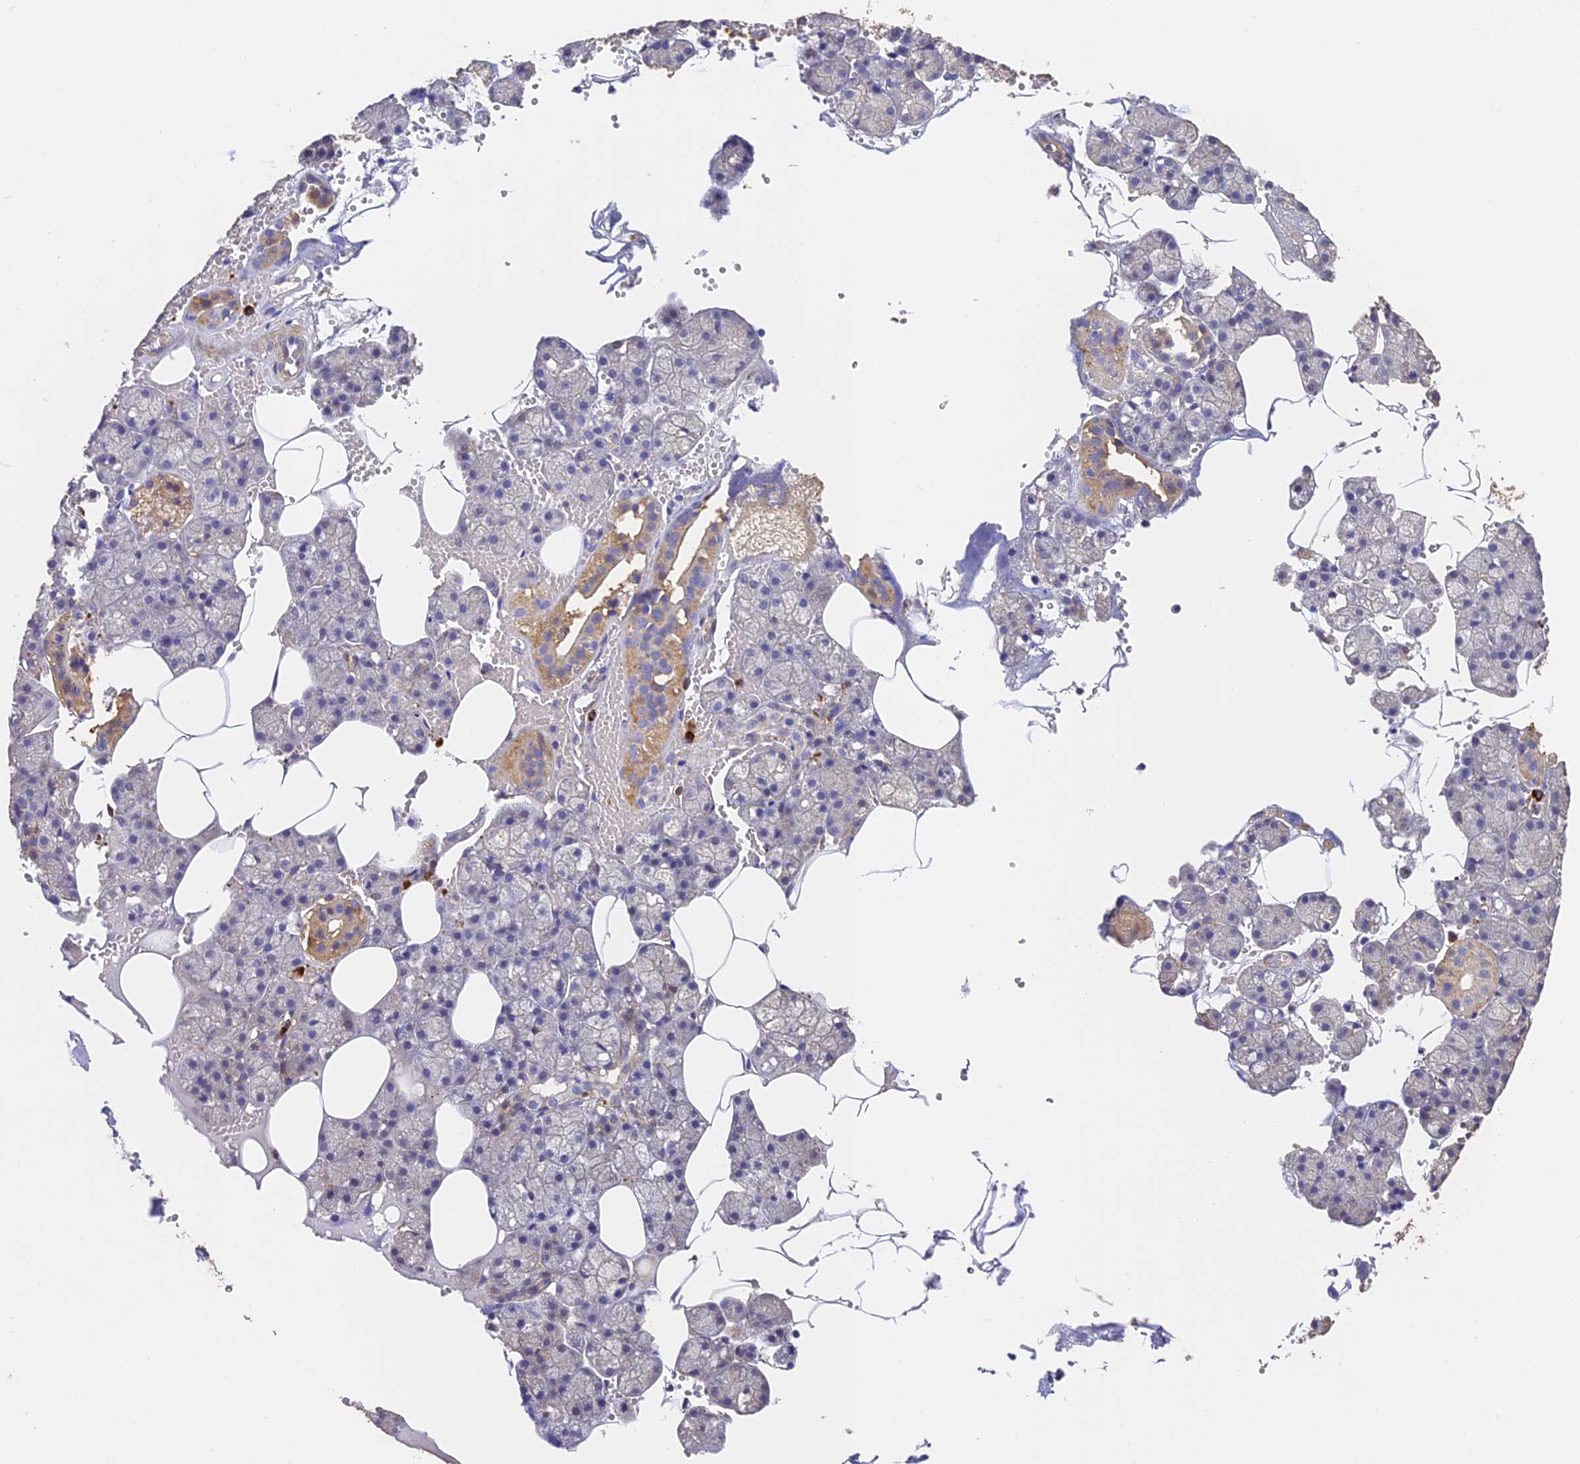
{"staining": {"intensity": "moderate", "quantity": "<25%", "location": "cytoplasmic/membranous"}, "tissue": "salivary gland", "cell_type": "Glandular cells", "image_type": "normal", "snomed": [{"axis": "morphology", "description": "Normal tissue, NOS"}, {"axis": "topography", "description": "Salivary gland"}], "caption": "Protein positivity by IHC shows moderate cytoplasmic/membranous staining in about <25% of glandular cells in unremarkable salivary gland.", "gene": "SLC11A1", "patient": {"sex": "male", "age": 62}}